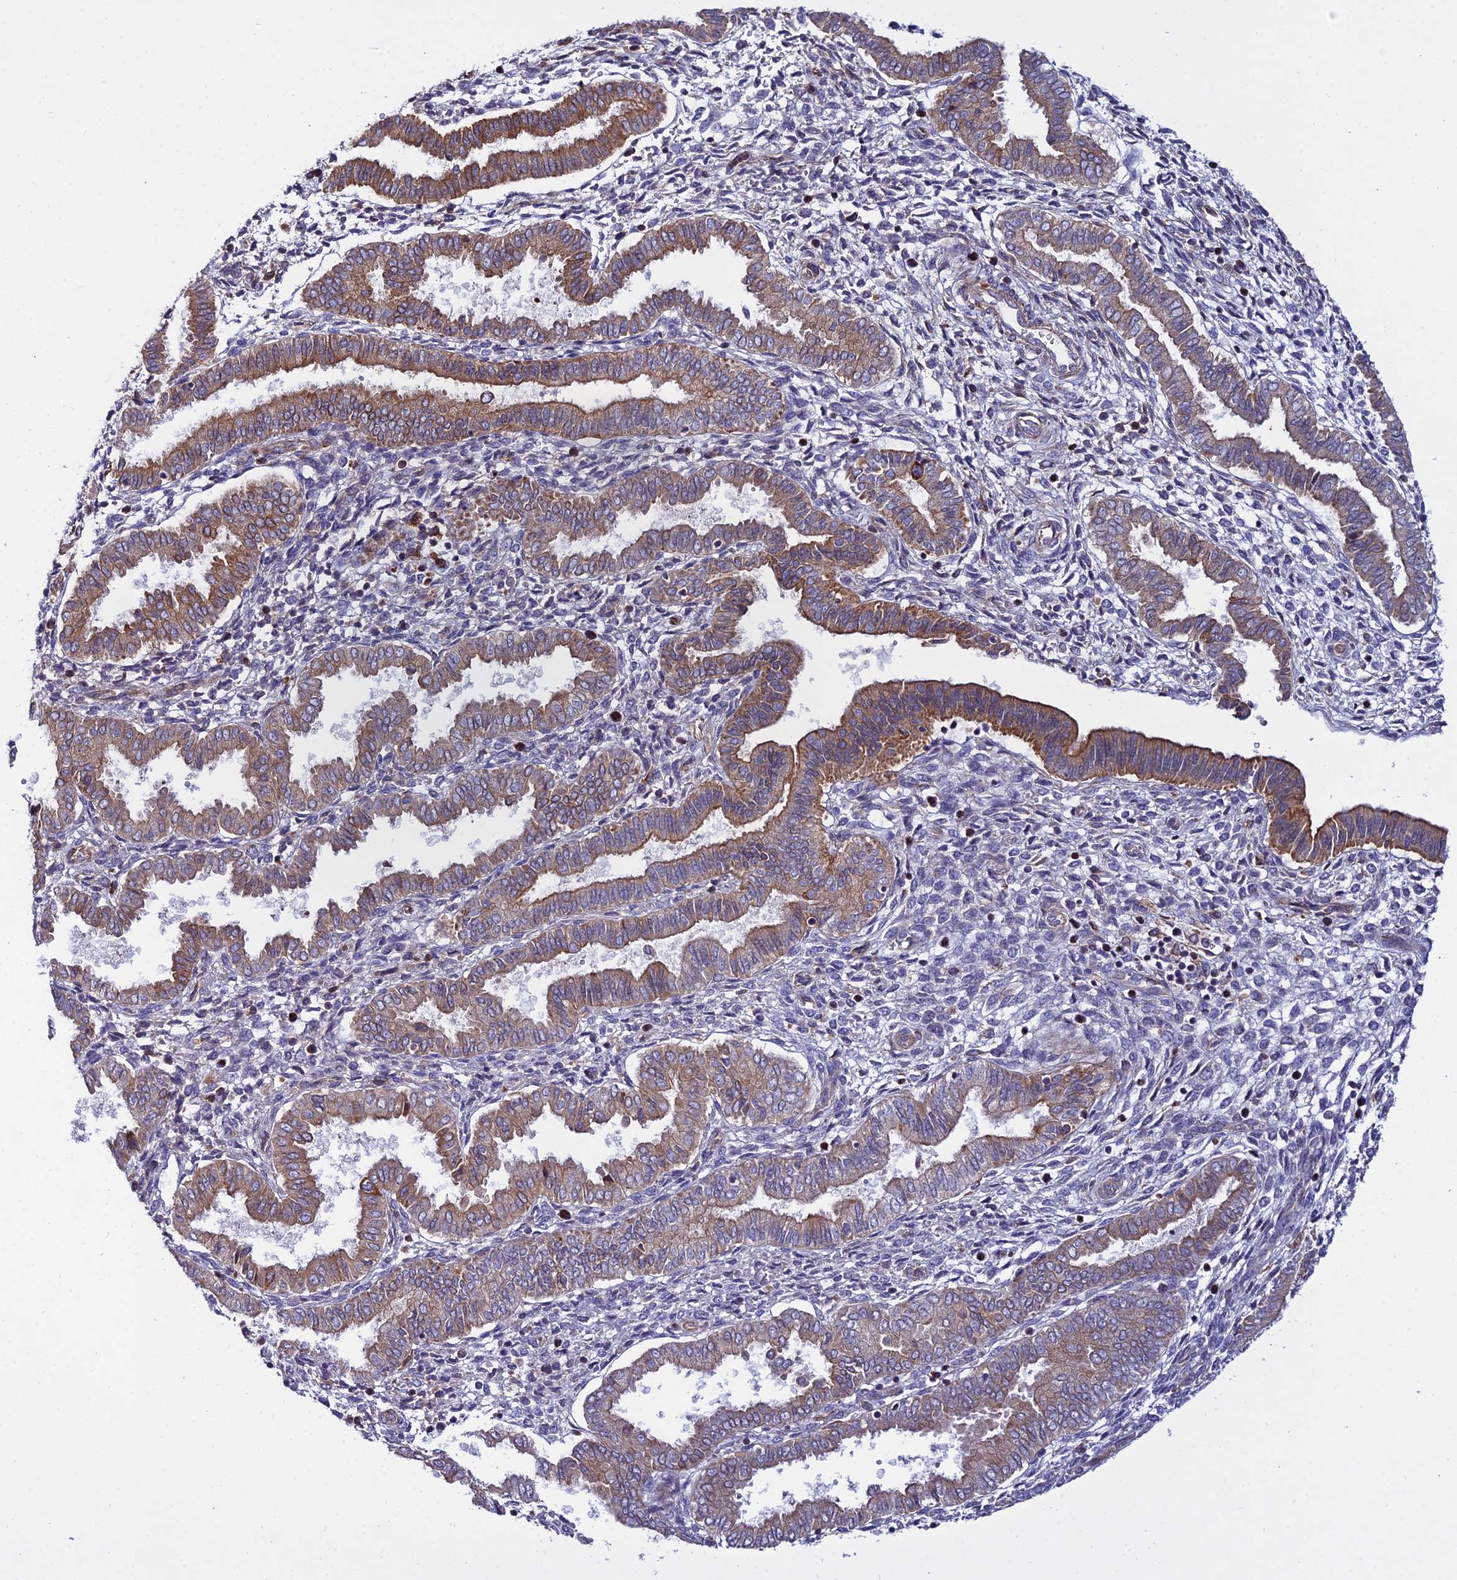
{"staining": {"intensity": "negative", "quantity": "none", "location": "none"}, "tissue": "endometrium", "cell_type": "Cells in endometrial stroma", "image_type": "normal", "snomed": [{"axis": "morphology", "description": "Normal tissue, NOS"}, {"axis": "topography", "description": "Endometrium"}], "caption": "IHC of benign endometrium displays no staining in cells in endometrial stroma.", "gene": "ARL6IP1", "patient": {"sex": "female", "age": 24}}